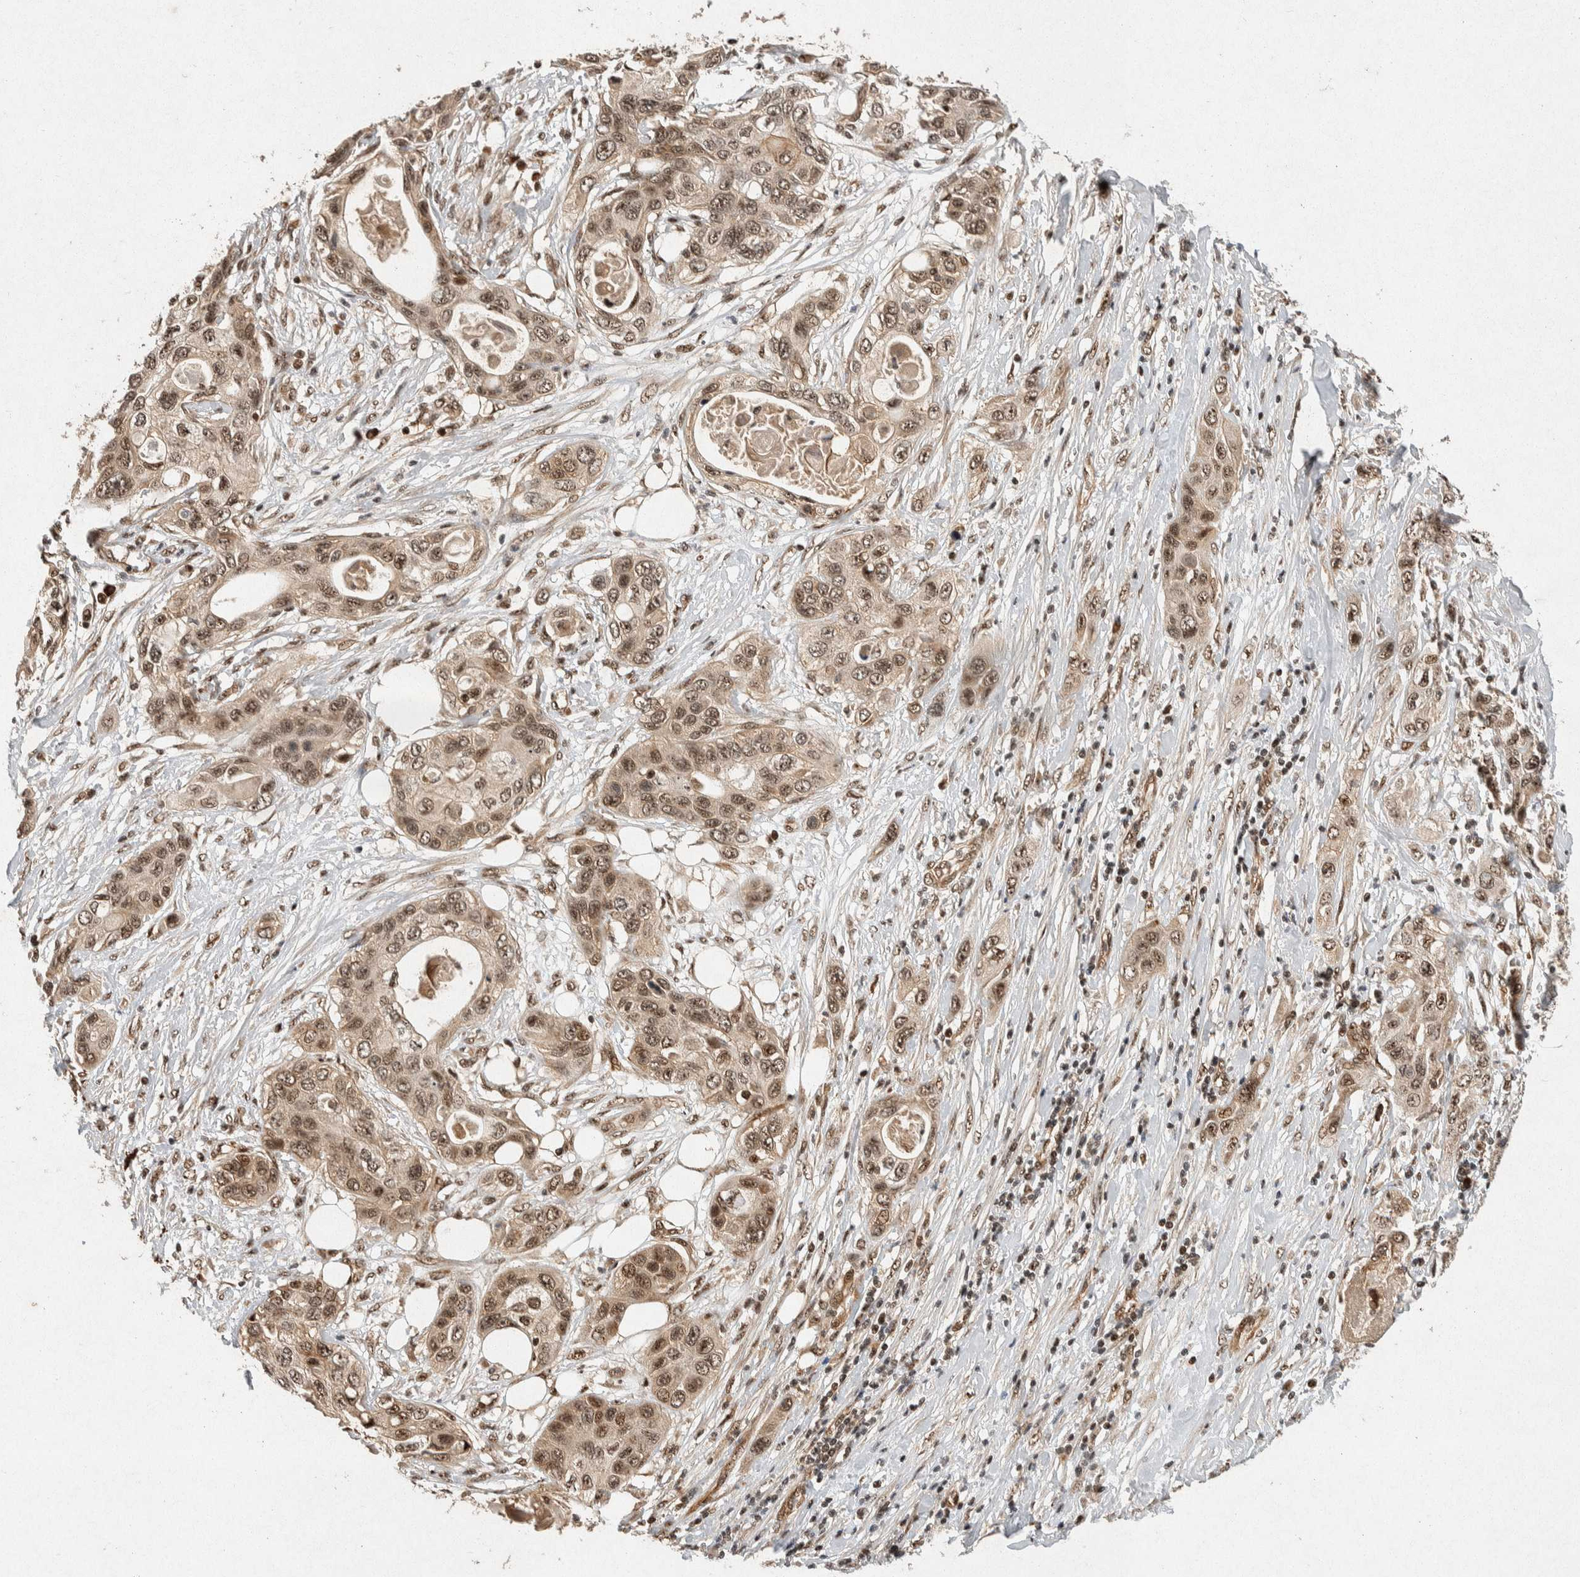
{"staining": {"intensity": "moderate", "quantity": ">75%", "location": "cytoplasmic/membranous,nuclear"}, "tissue": "pancreatic cancer", "cell_type": "Tumor cells", "image_type": "cancer", "snomed": [{"axis": "morphology", "description": "Adenocarcinoma, NOS"}, {"axis": "topography", "description": "Pancreas"}], "caption": "Pancreatic cancer (adenocarcinoma) tissue exhibits moderate cytoplasmic/membranous and nuclear expression in approximately >75% of tumor cells", "gene": "TOR1B", "patient": {"sex": "female", "age": 70}}